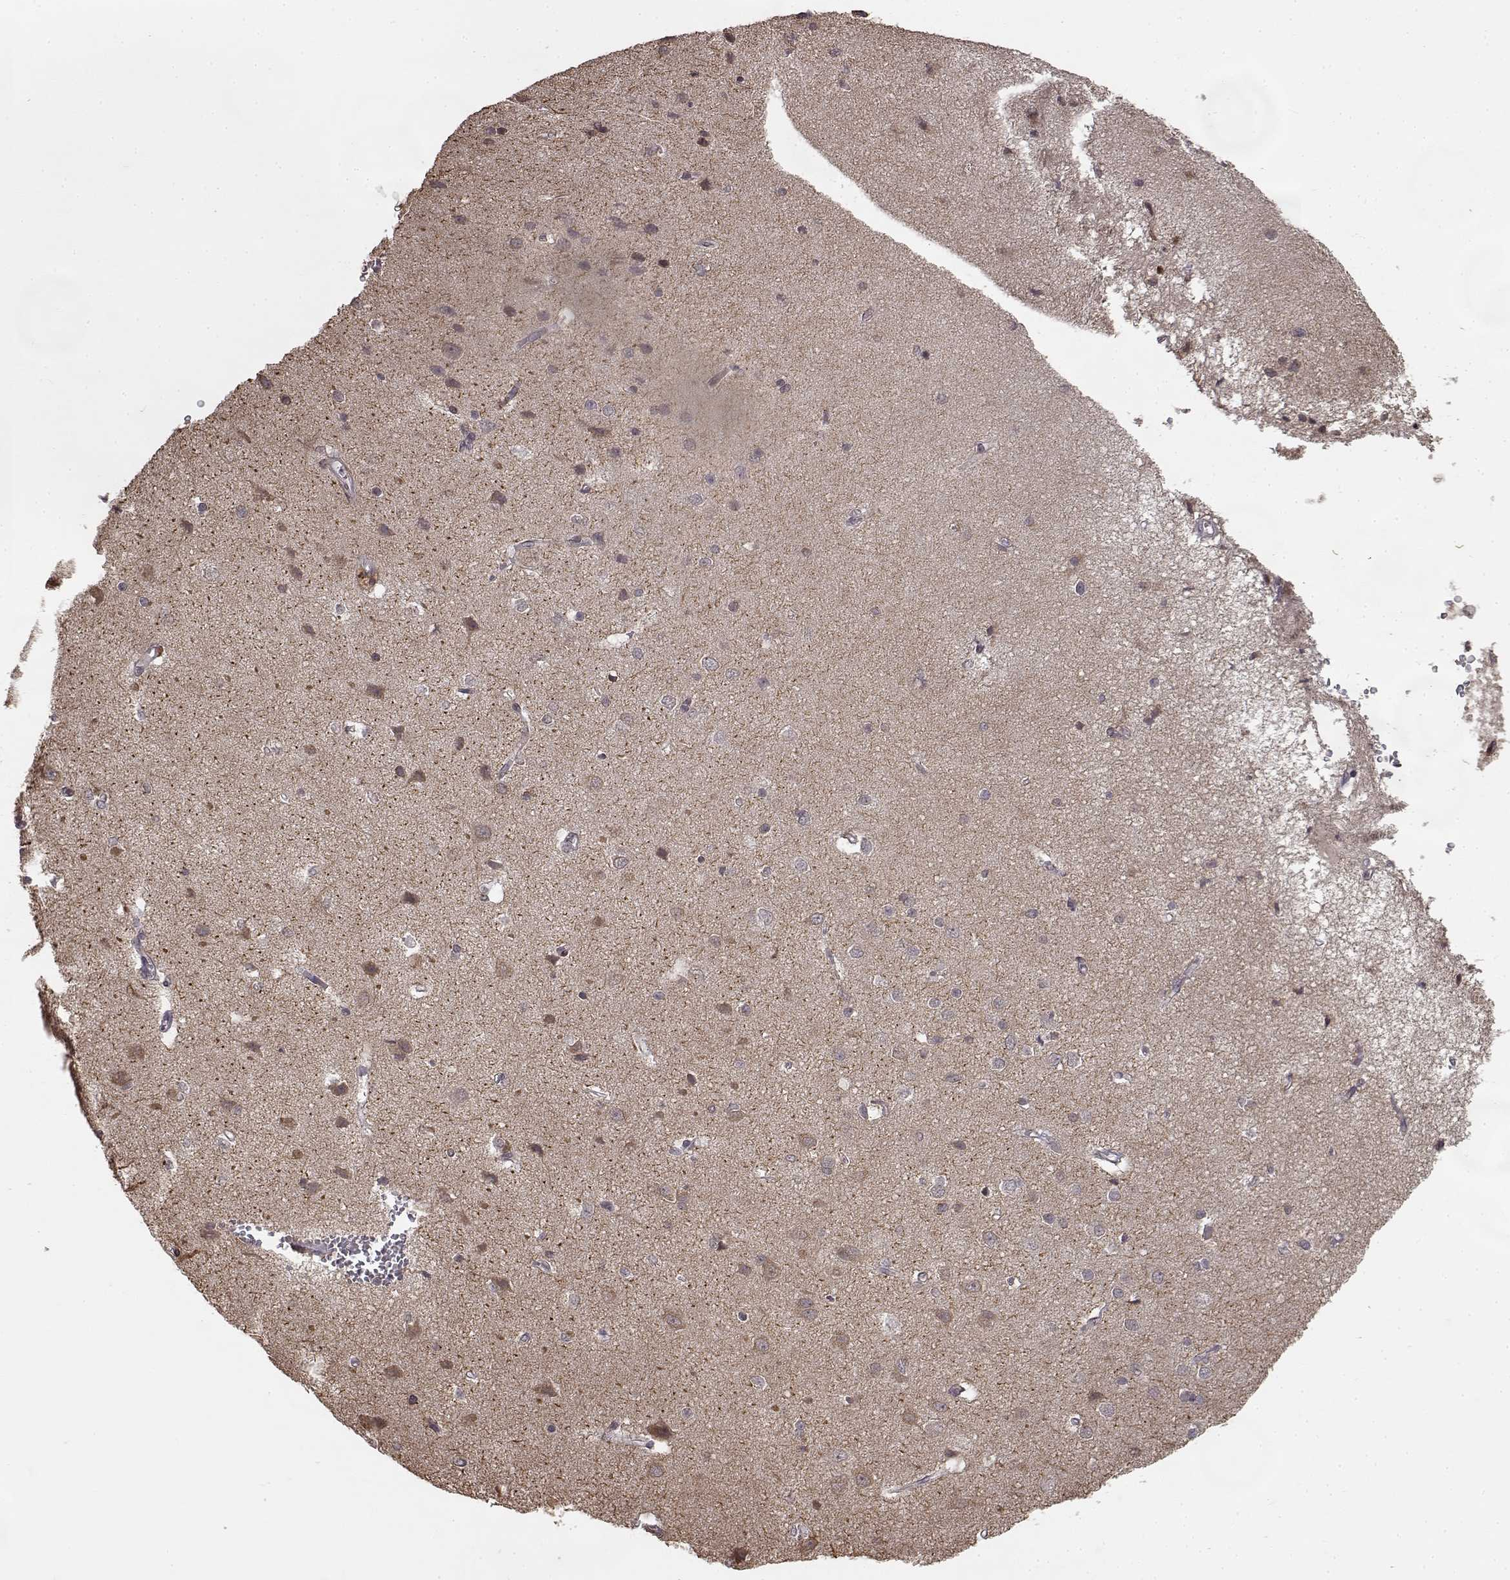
{"staining": {"intensity": "negative", "quantity": "none", "location": "none"}, "tissue": "cerebral cortex", "cell_type": "Endothelial cells", "image_type": "normal", "snomed": [{"axis": "morphology", "description": "Normal tissue, NOS"}, {"axis": "topography", "description": "Cerebral cortex"}], "caption": "Immunohistochemistry (IHC) photomicrograph of unremarkable cerebral cortex: human cerebral cortex stained with DAB exhibits no significant protein staining in endothelial cells.", "gene": "NTRK2", "patient": {"sex": "male", "age": 37}}